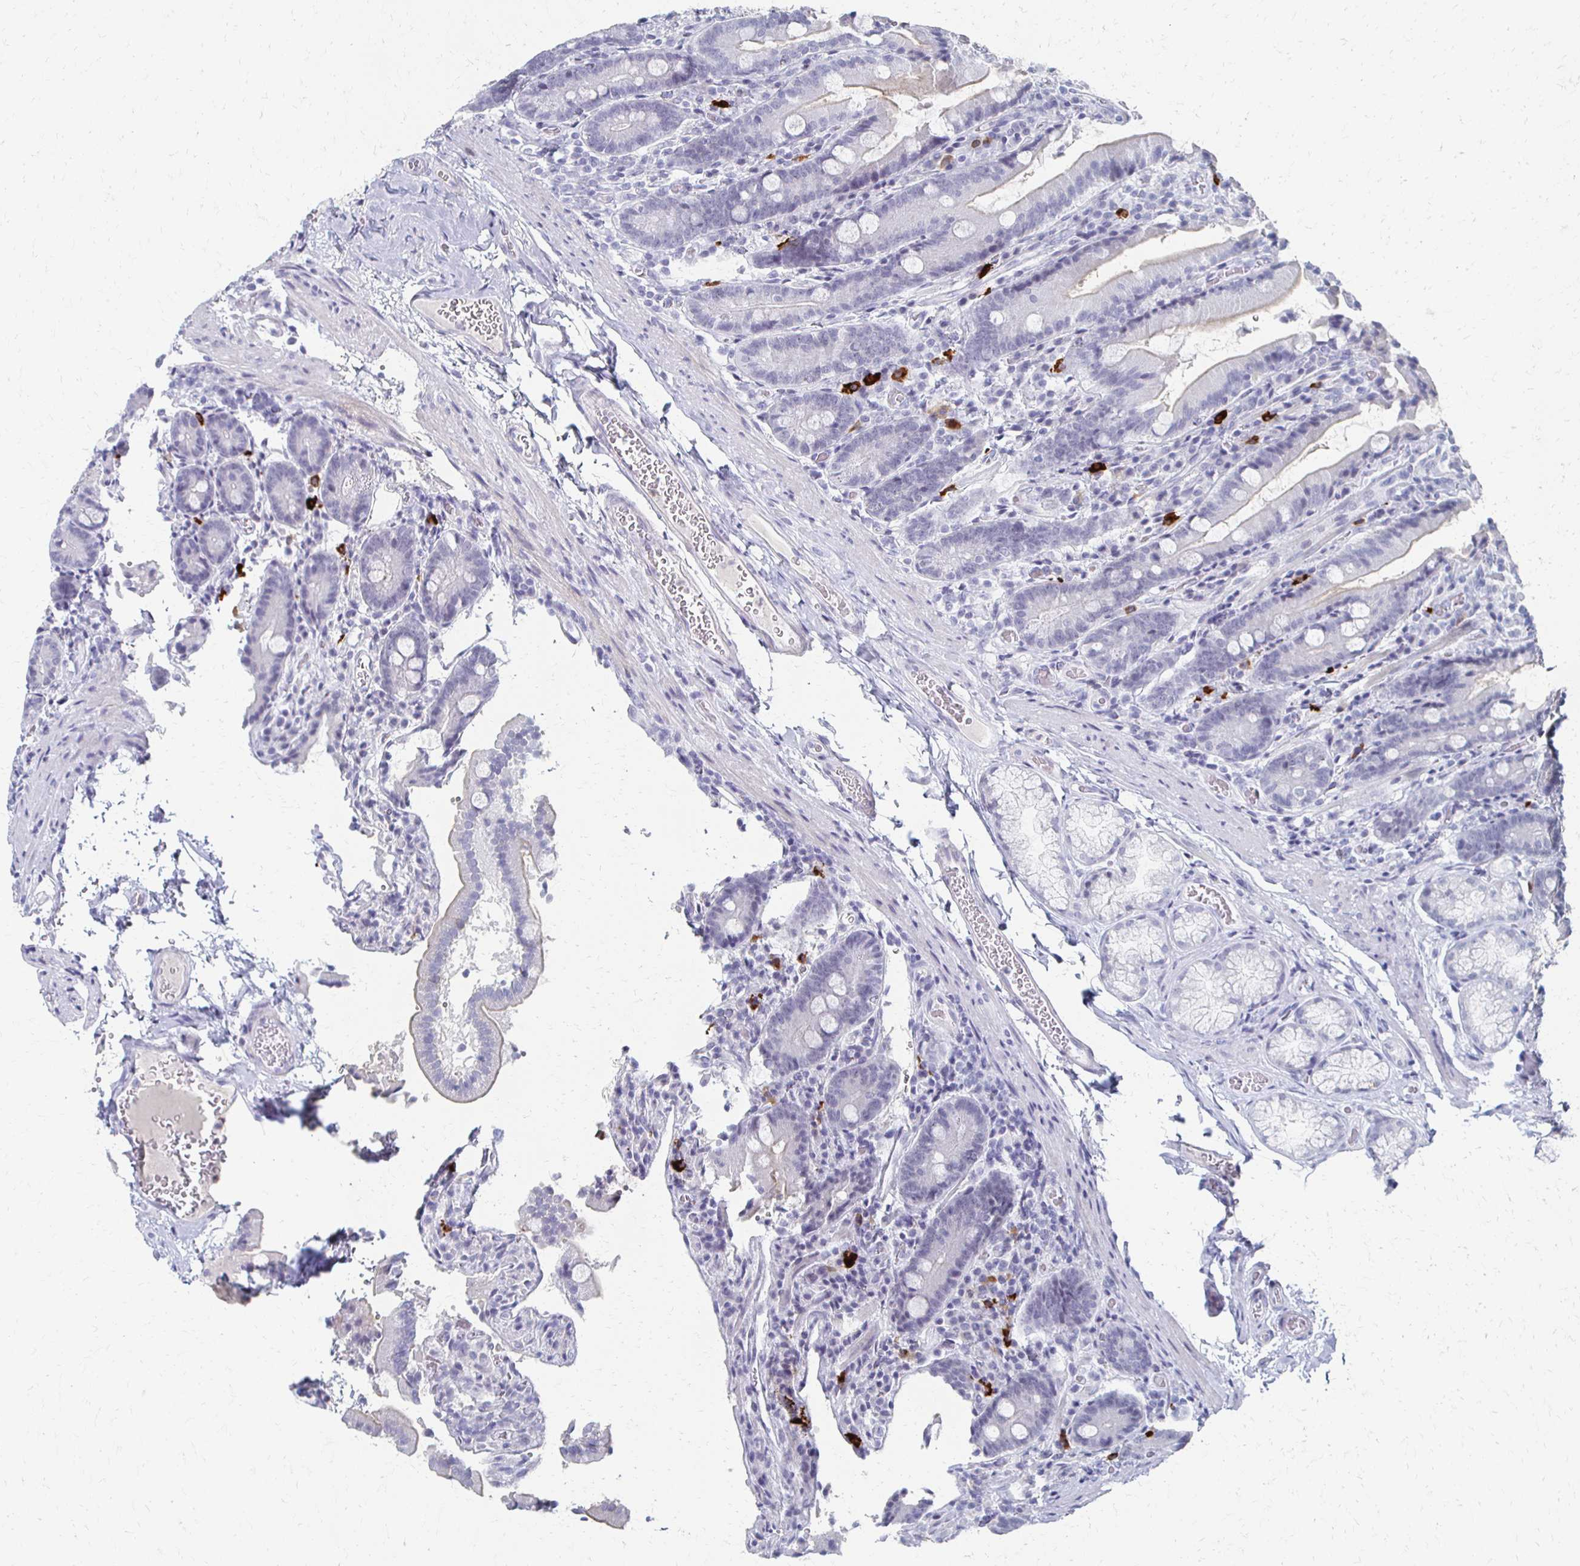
{"staining": {"intensity": "weak", "quantity": "<25%", "location": "cytoplasmic/membranous"}, "tissue": "duodenum", "cell_type": "Glandular cells", "image_type": "normal", "snomed": [{"axis": "morphology", "description": "Normal tissue, NOS"}, {"axis": "topography", "description": "Duodenum"}], "caption": "IHC photomicrograph of normal human duodenum stained for a protein (brown), which exhibits no staining in glandular cells.", "gene": "CXCR2", "patient": {"sex": "female", "age": 62}}